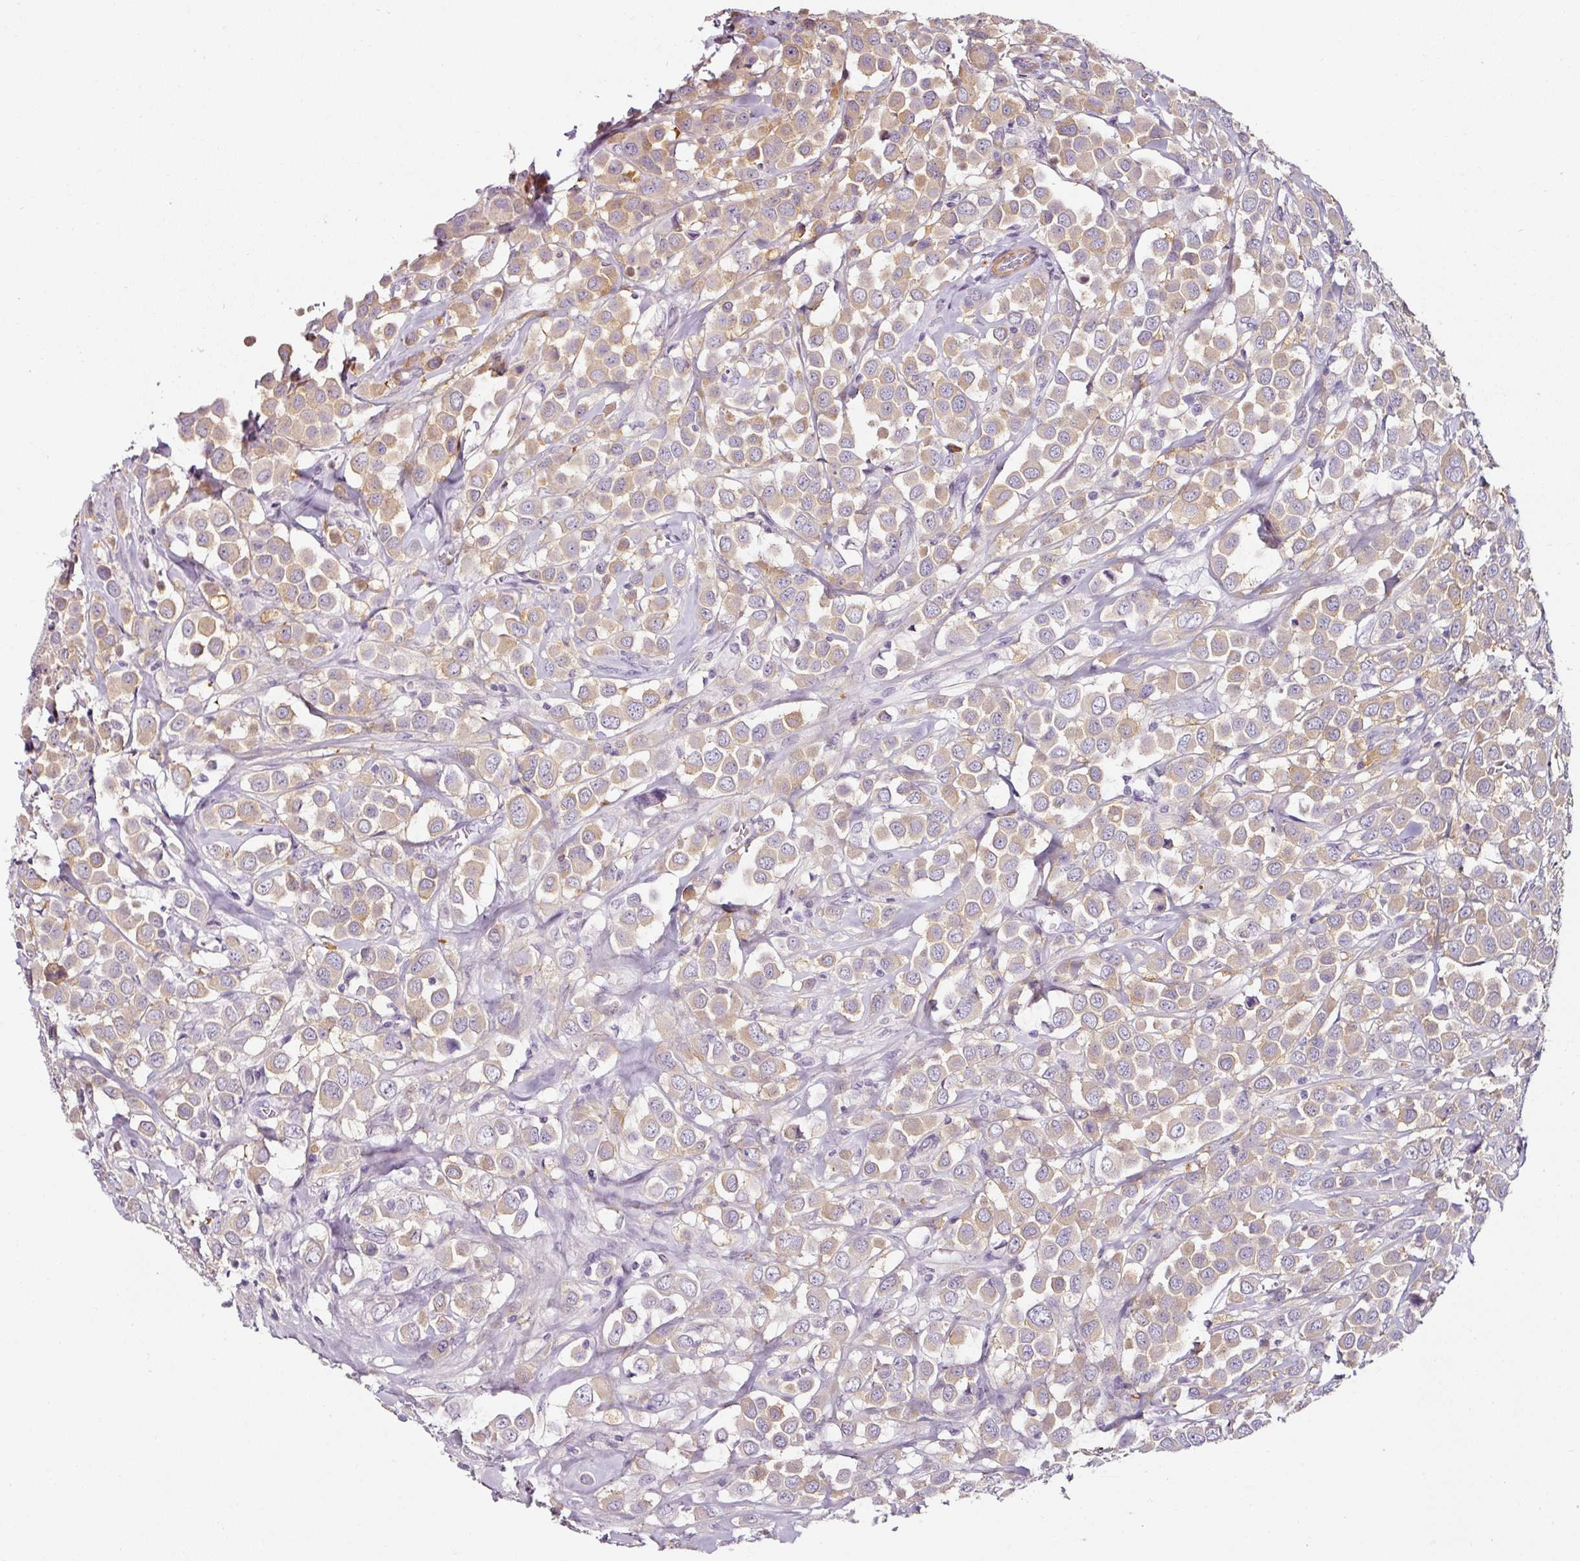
{"staining": {"intensity": "moderate", "quantity": "25%-75%", "location": "cytoplasmic/membranous"}, "tissue": "breast cancer", "cell_type": "Tumor cells", "image_type": "cancer", "snomed": [{"axis": "morphology", "description": "Duct carcinoma"}, {"axis": "topography", "description": "Breast"}], "caption": "Breast cancer stained with a brown dye exhibits moderate cytoplasmic/membranous positive staining in approximately 25%-75% of tumor cells.", "gene": "CAP2", "patient": {"sex": "female", "age": 61}}